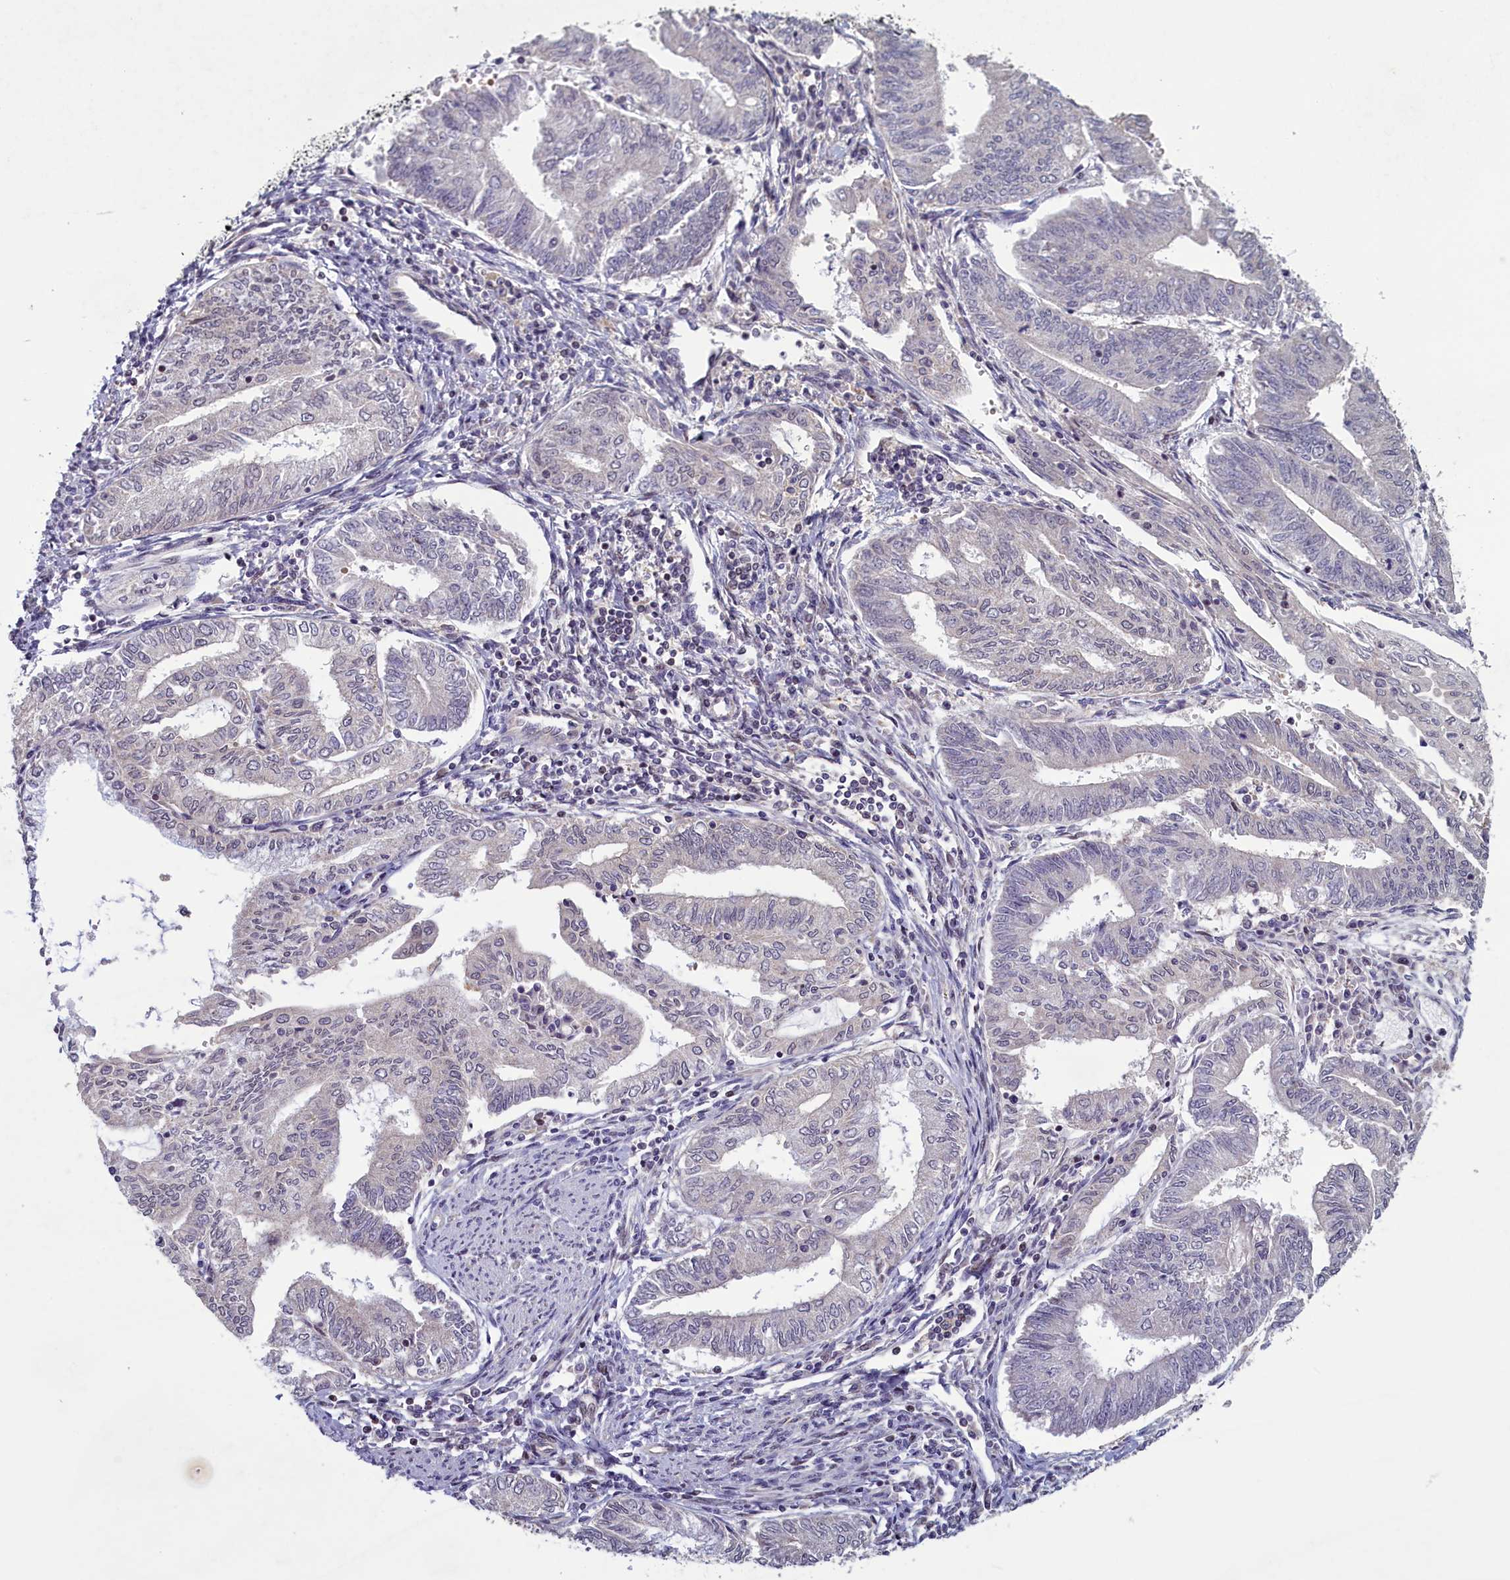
{"staining": {"intensity": "negative", "quantity": "none", "location": "none"}, "tissue": "endometrial cancer", "cell_type": "Tumor cells", "image_type": "cancer", "snomed": [{"axis": "morphology", "description": "Adenocarcinoma, NOS"}, {"axis": "topography", "description": "Endometrium"}], "caption": "The histopathology image demonstrates no staining of tumor cells in endometrial cancer (adenocarcinoma).", "gene": "NUBP1", "patient": {"sex": "female", "age": 66}}